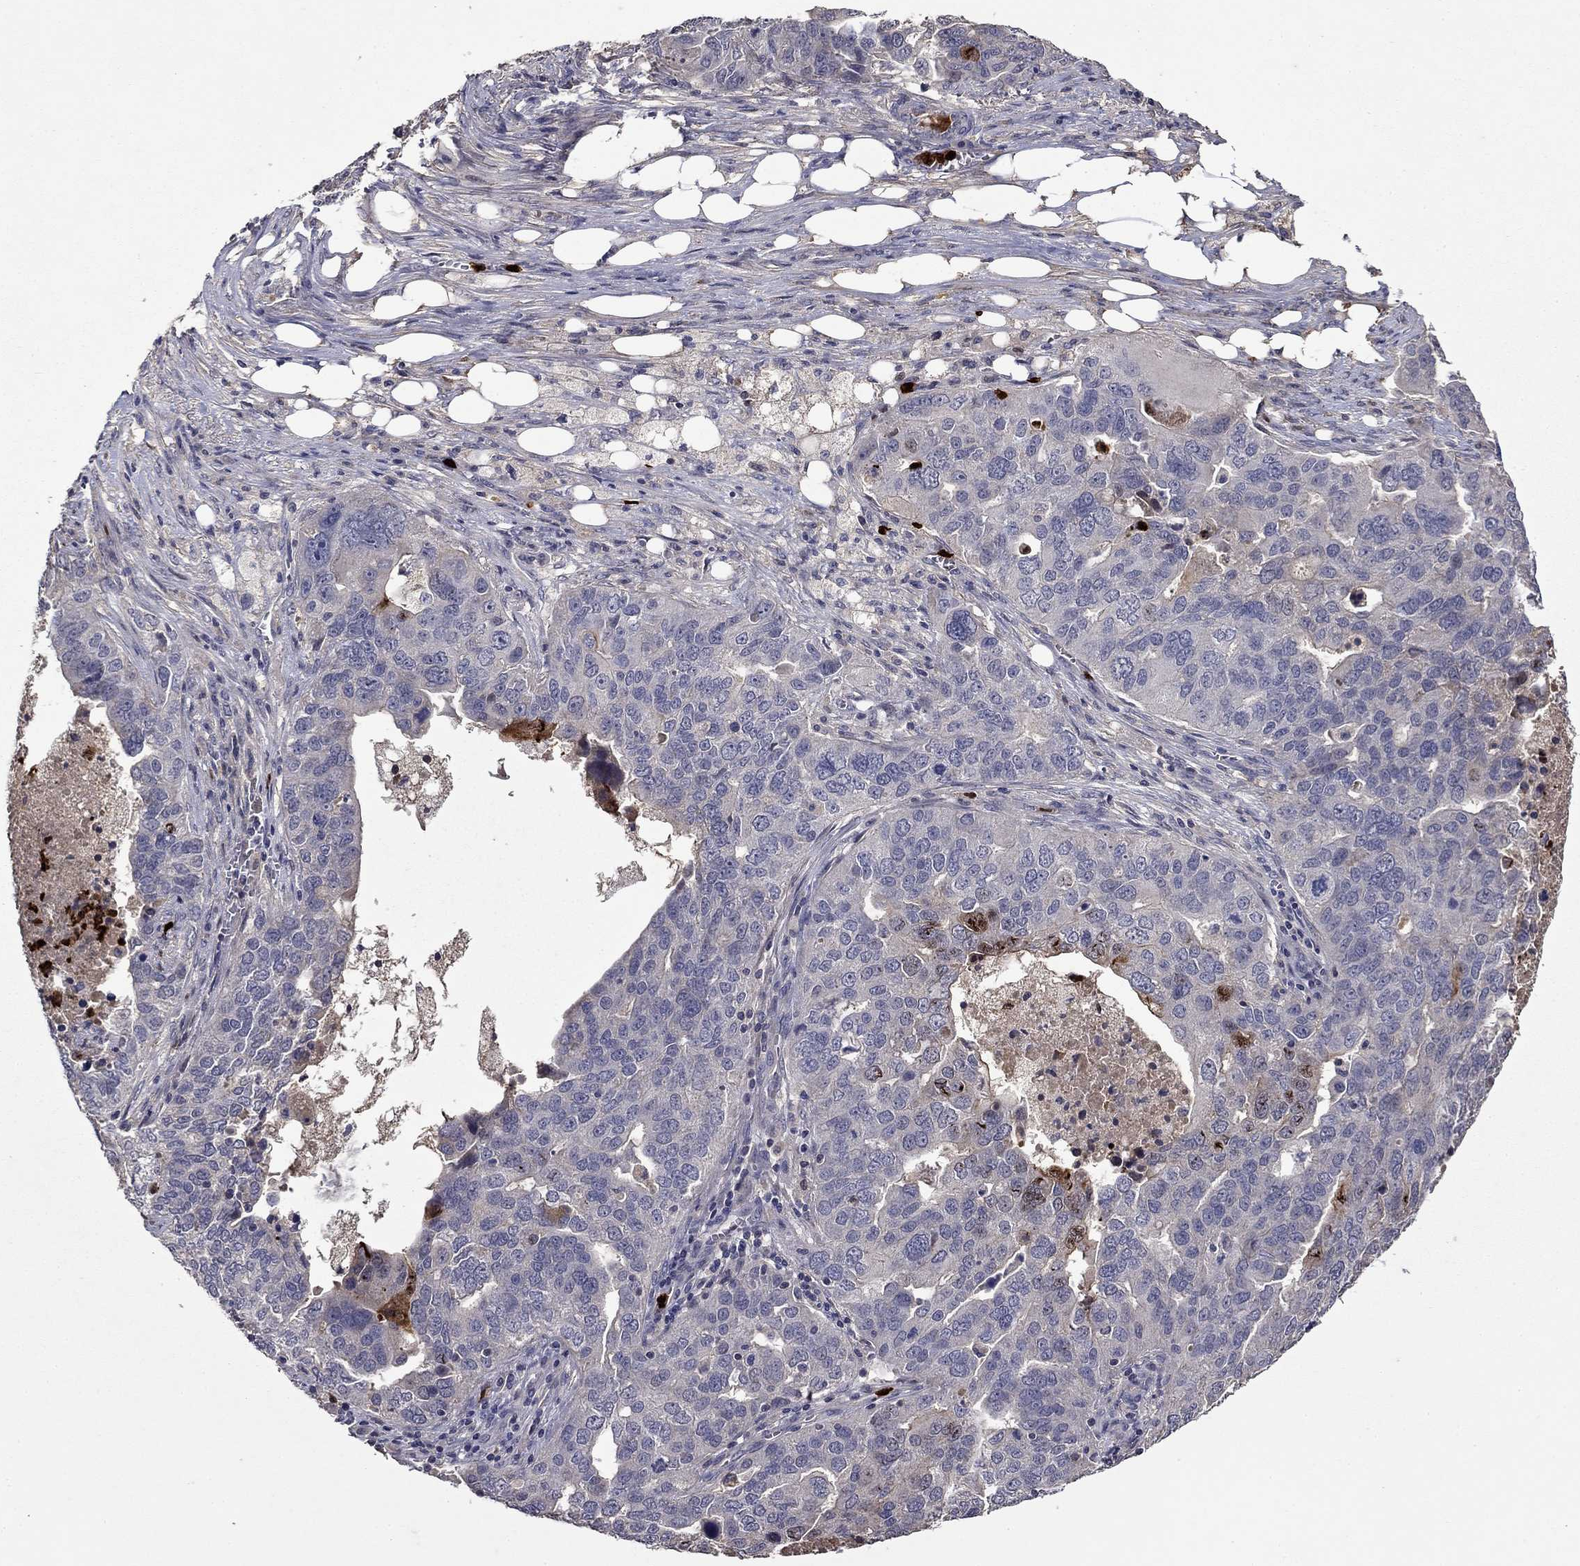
{"staining": {"intensity": "negative", "quantity": "none", "location": "none"}, "tissue": "ovarian cancer", "cell_type": "Tumor cells", "image_type": "cancer", "snomed": [{"axis": "morphology", "description": "Carcinoma, endometroid"}, {"axis": "topography", "description": "Soft tissue"}, {"axis": "topography", "description": "Ovary"}], "caption": "High power microscopy photomicrograph of an IHC micrograph of ovarian endometroid carcinoma, revealing no significant positivity in tumor cells.", "gene": "SATB1", "patient": {"sex": "female", "age": 52}}